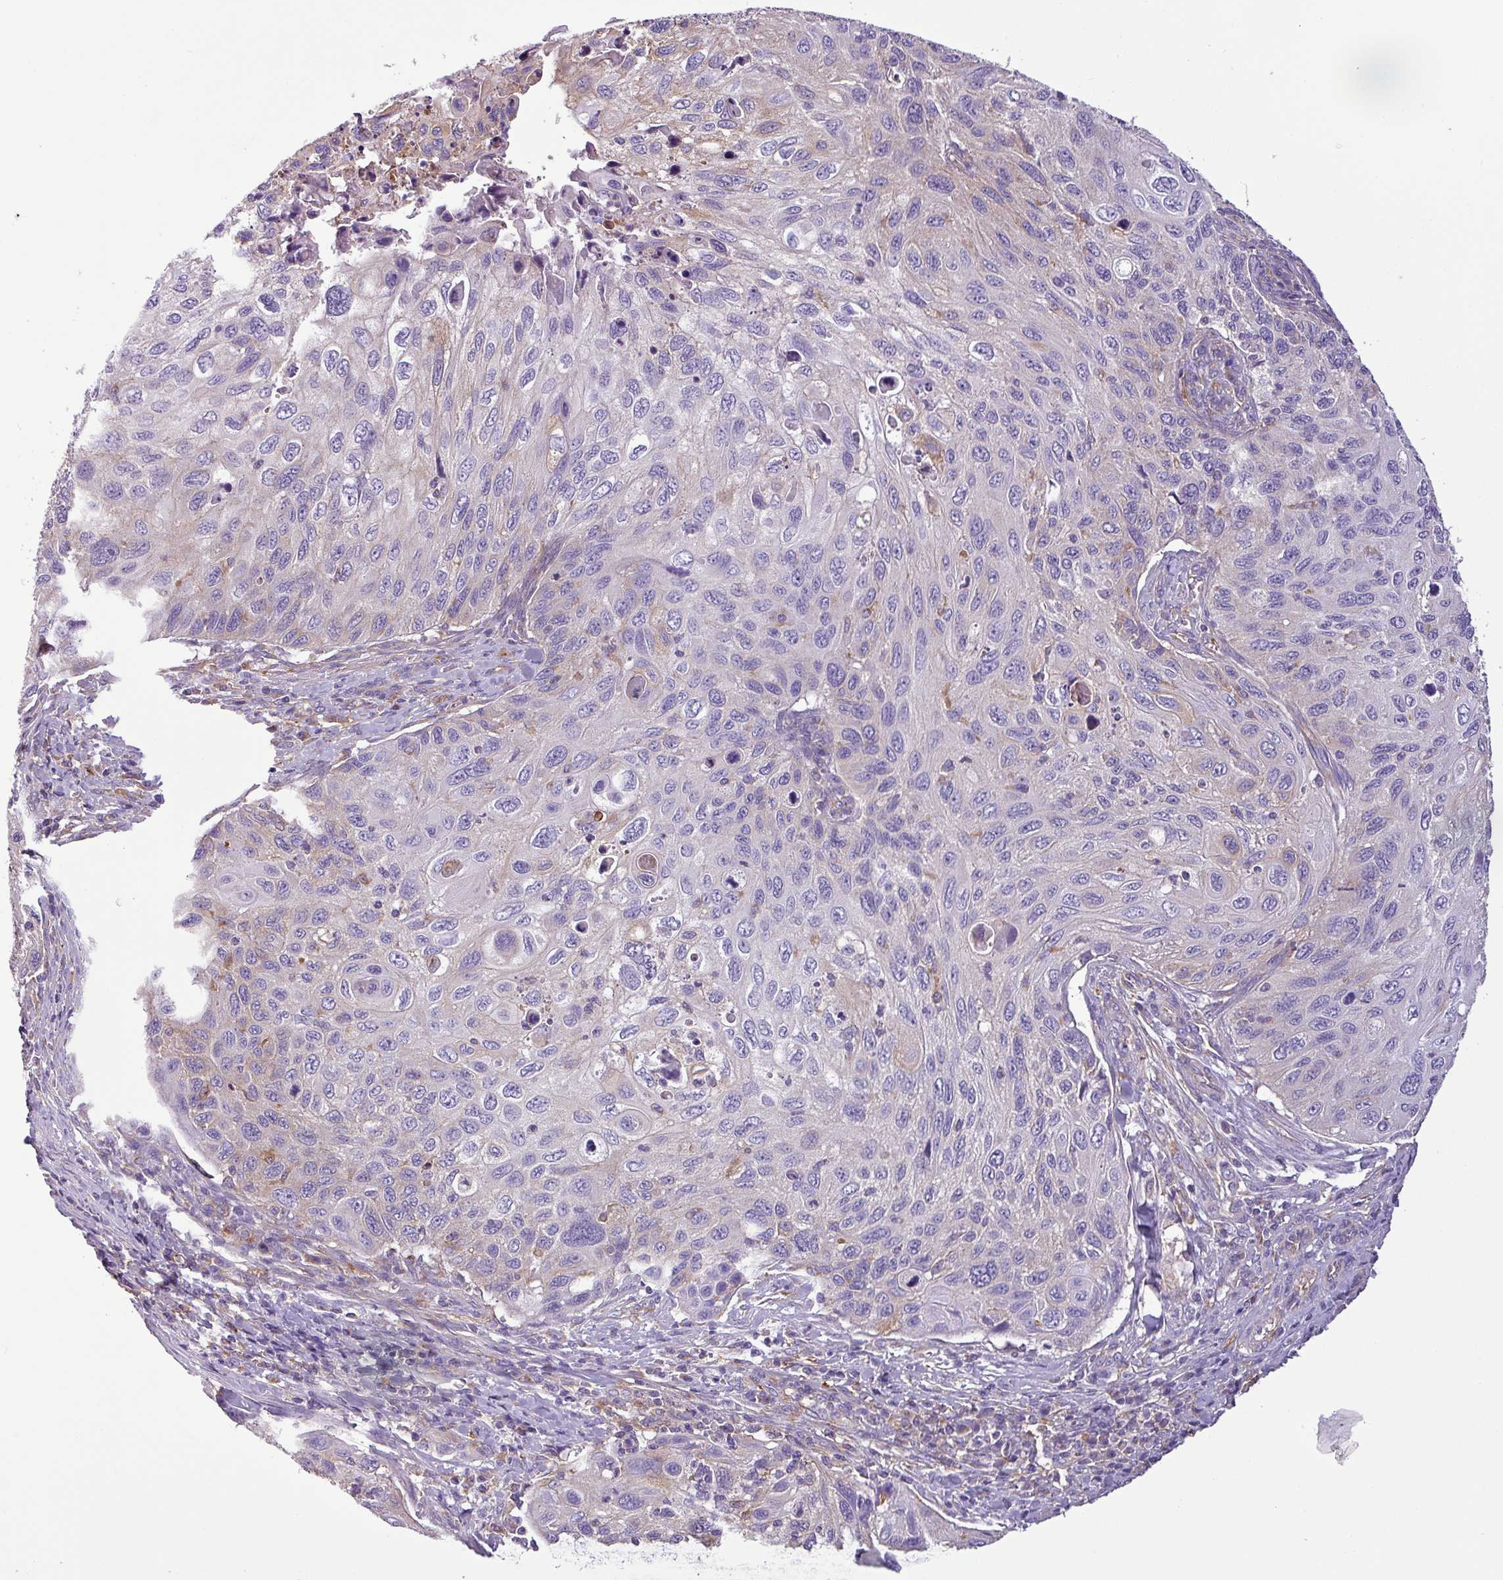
{"staining": {"intensity": "negative", "quantity": "none", "location": "none"}, "tissue": "cervical cancer", "cell_type": "Tumor cells", "image_type": "cancer", "snomed": [{"axis": "morphology", "description": "Squamous cell carcinoma, NOS"}, {"axis": "topography", "description": "Cervix"}], "caption": "Protein analysis of cervical cancer (squamous cell carcinoma) shows no significant staining in tumor cells.", "gene": "XNDC1N", "patient": {"sex": "female", "age": 70}}